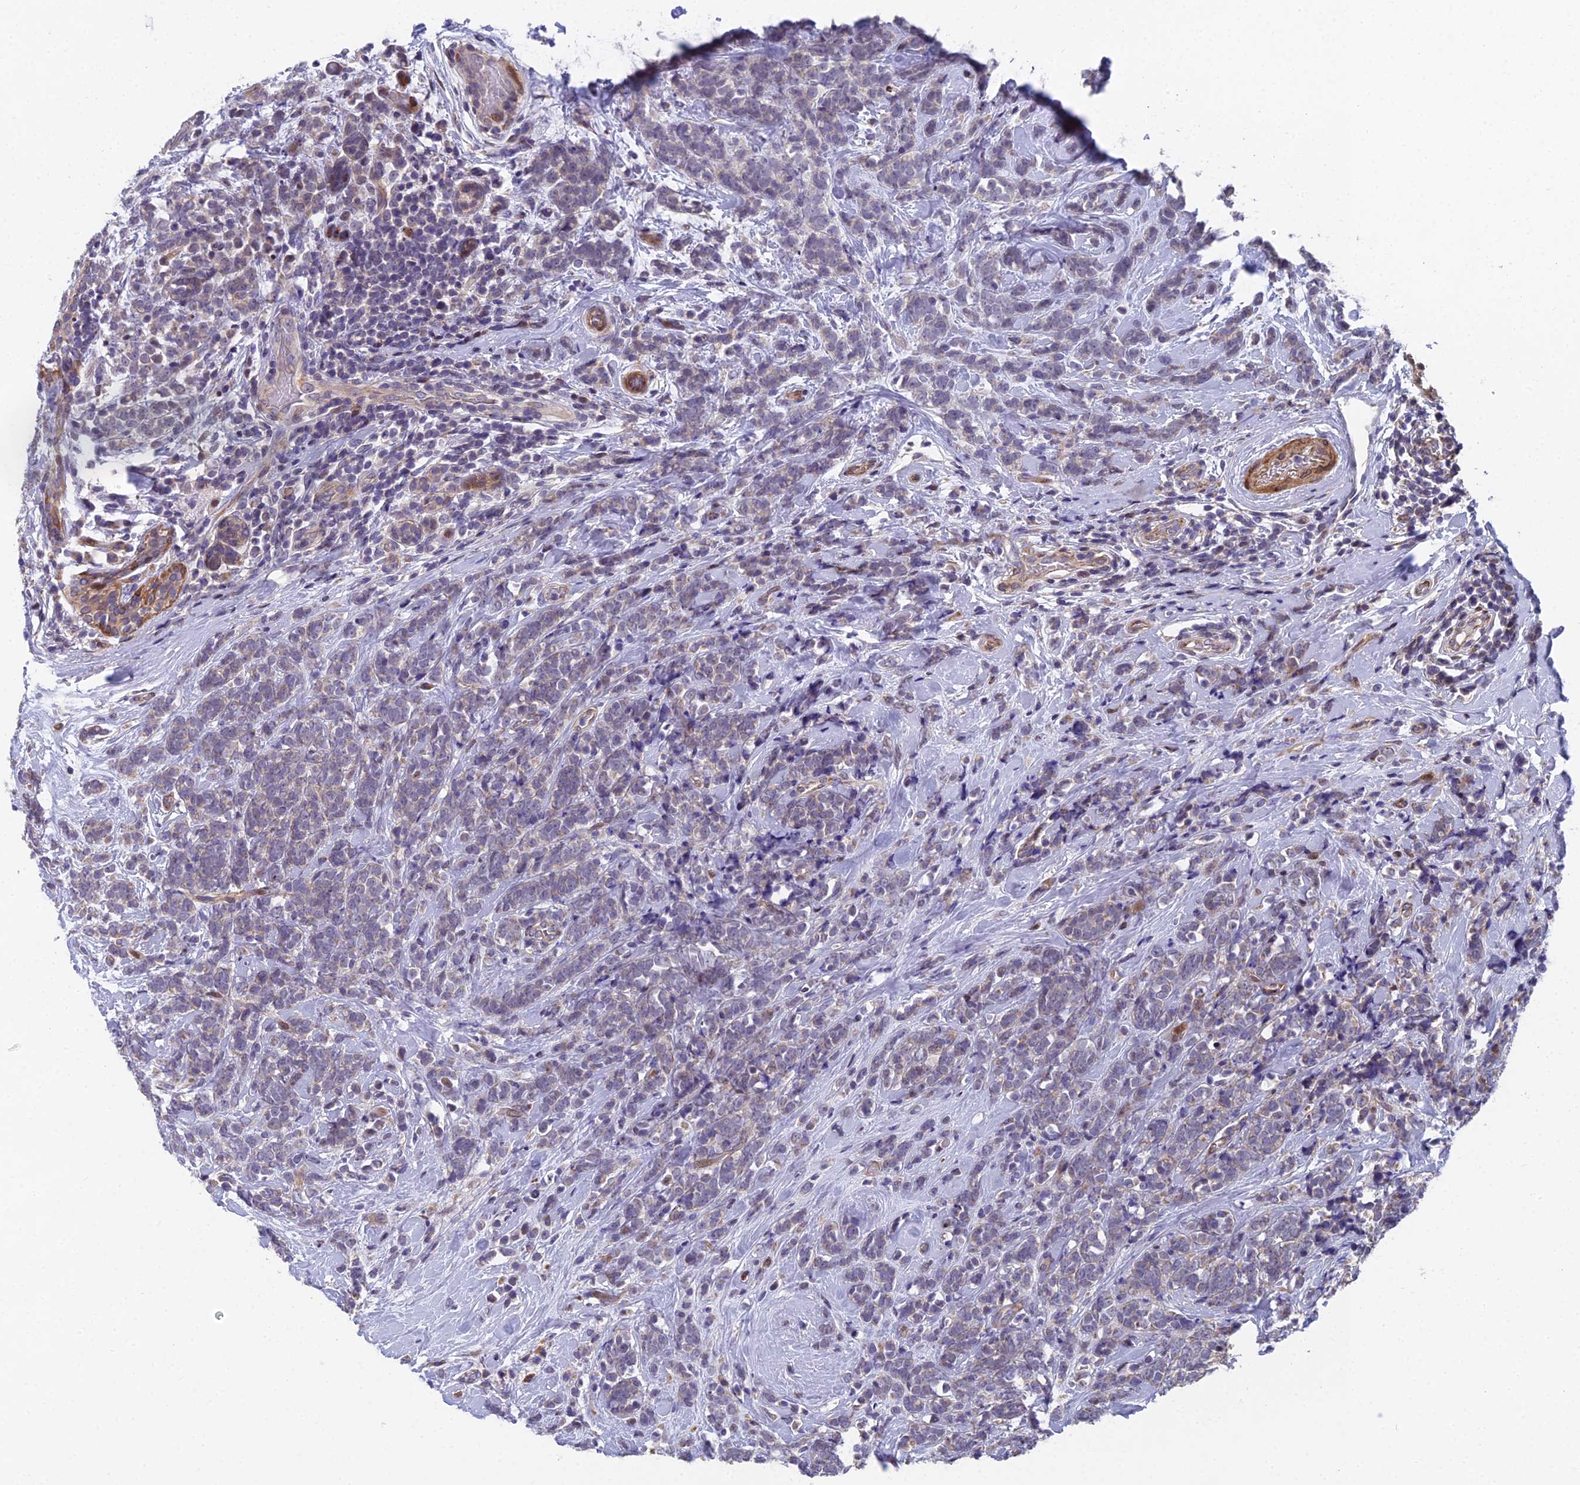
{"staining": {"intensity": "negative", "quantity": "none", "location": "none"}, "tissue": "breast cancer", "cell_type": "Tumor cells", "image_type": "cancer", "snomed": [{"axis": "morphology", "description": "Lobular carcinoma"}, {"axis": "topography", "description": "Breast"}], "caption": "Immunohistochemistry of human breast lobular carcinoma displays no staining in tumor cells.", "gene": "RAB28", "patient": {"sex": "female", "age": 58}}